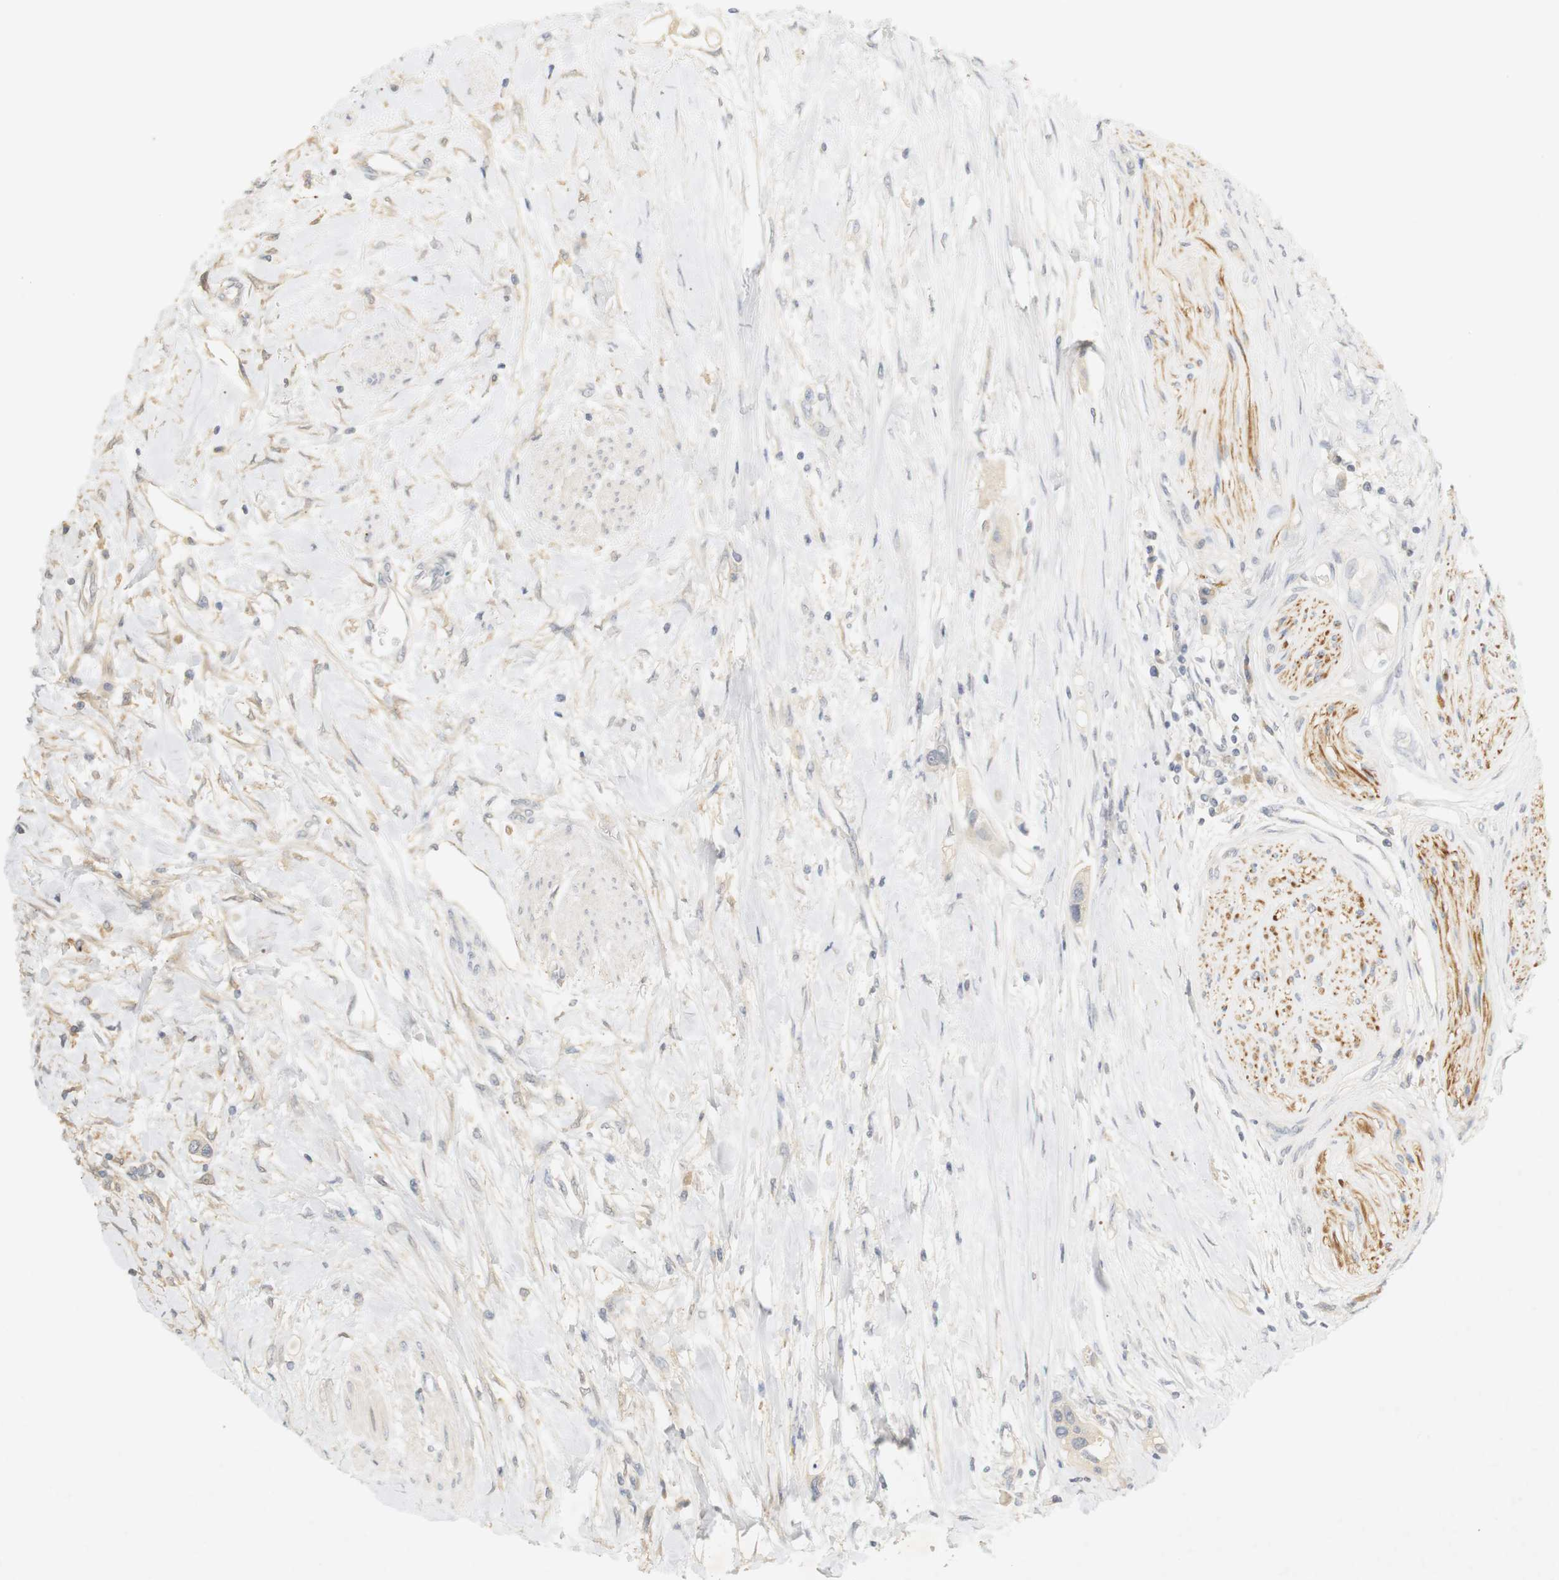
{"staining": {"intensity": "negative", "quantity": "none", "location": "none"}, "tissue": "urothelial cancer", "cell_type": "Tumor cells", "image_type": "cancer", "snomed": [{"axis": "morphology", "description": "Urothelial carcinoma, High grade"}, {"axis": "topography", "description": "Urinary bladder"}], "caption": "High power microscopy histopathology image of an IHC micrograph of high-grade urothelial carcinoma, revealing no significant positivity in tumor cells.", "gene": "RTN3", "patient": {"sex": "female", "age": 56}}